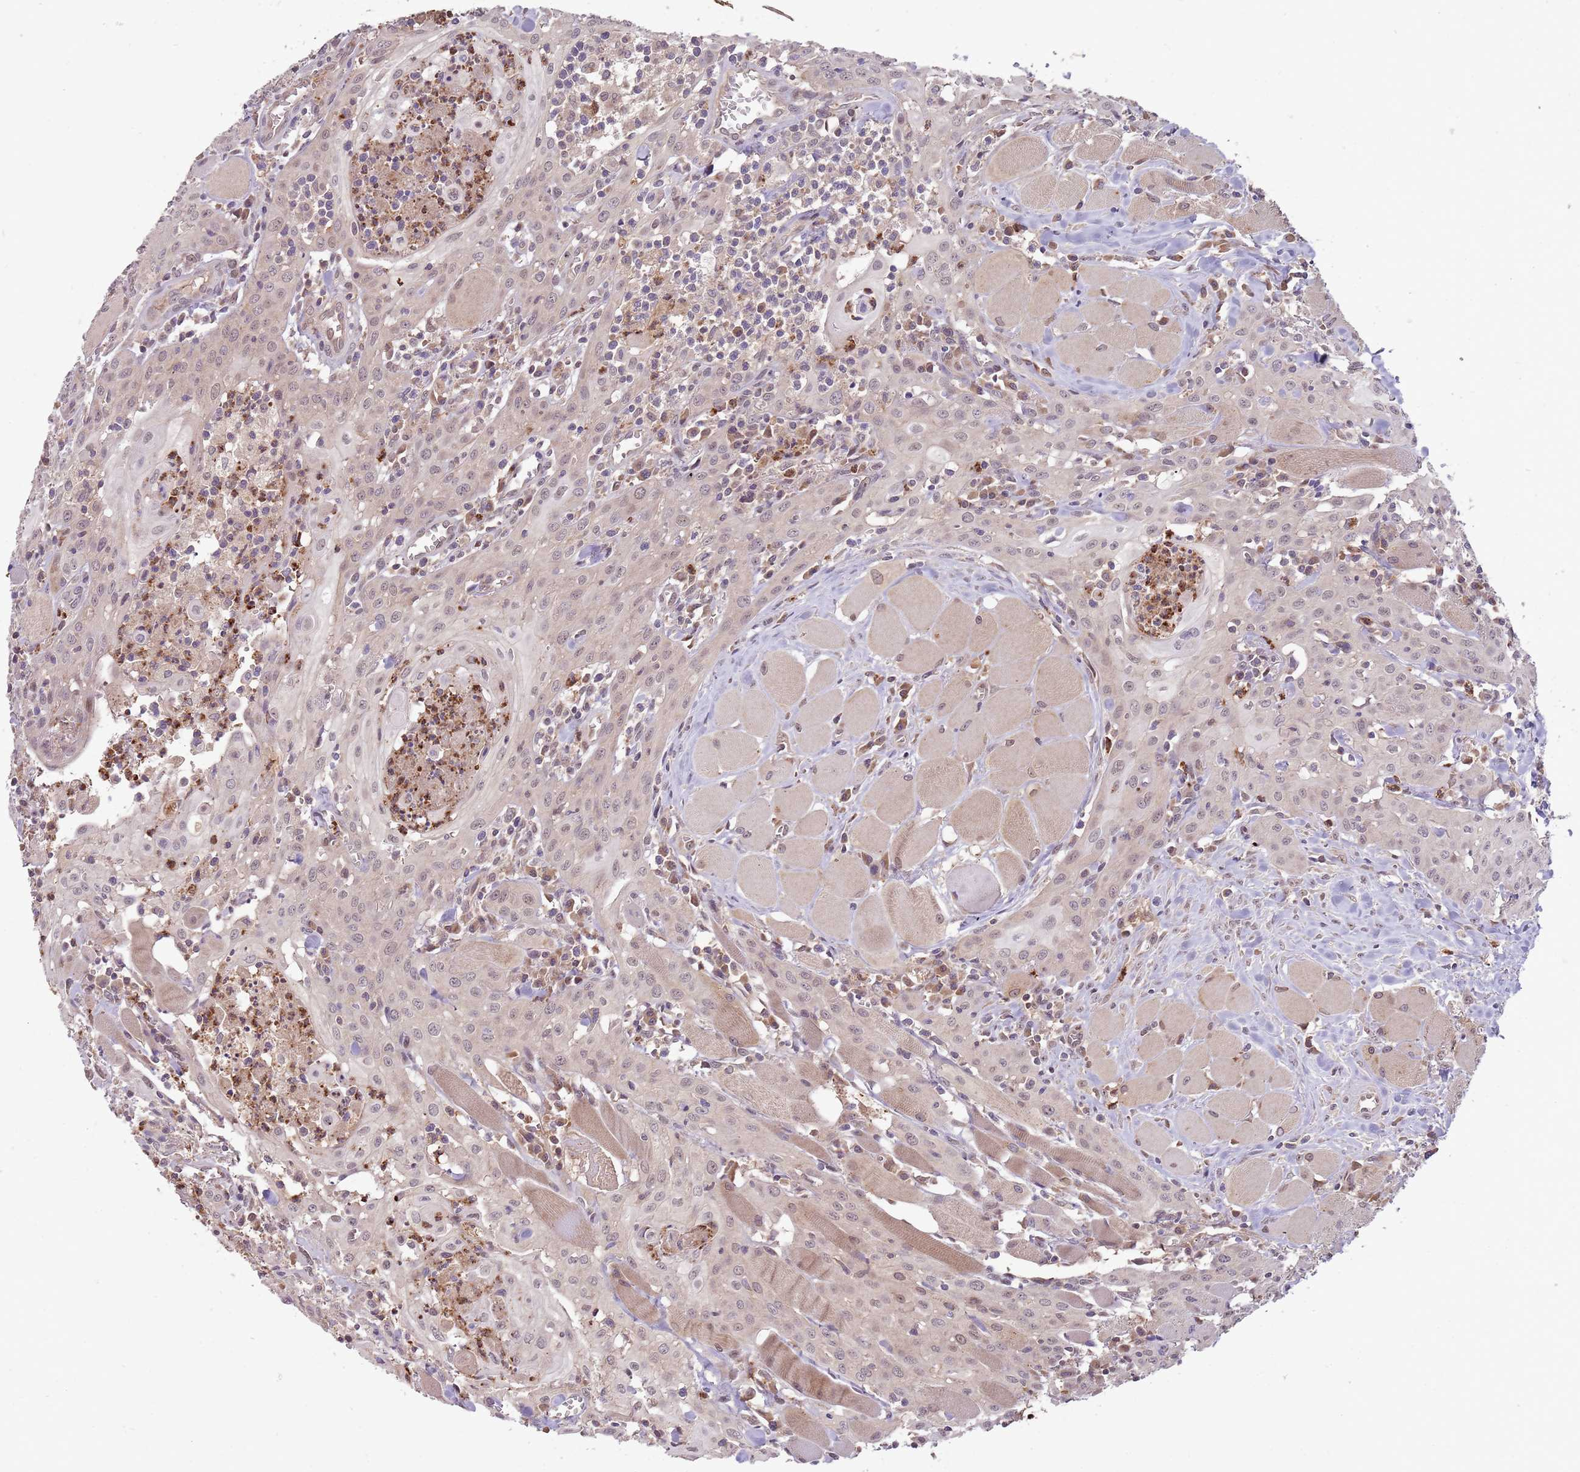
{"staining": {"intensity": "weak", "quantity": ">75%", "location": "nuclear"}, "tissue": "head and neck cancer", "cell_type": "Tumor cells", "image_type": "cancer", "snomed": [{"axis": "morphology", "description": "Squamous cell carcinoma, NOS"}, {"axis": "topography", "description": "Oral tissue"}, {"axis": "topography", "description": "Head-Neck"}], "caption": "An image of human head and neck cancer (squamous cell carcinoma) stained for a protein displays weak nuclear brown staining in tumor cells.", "gene": "NBPF6", "patient": {"sex": "female", "age": 70}}